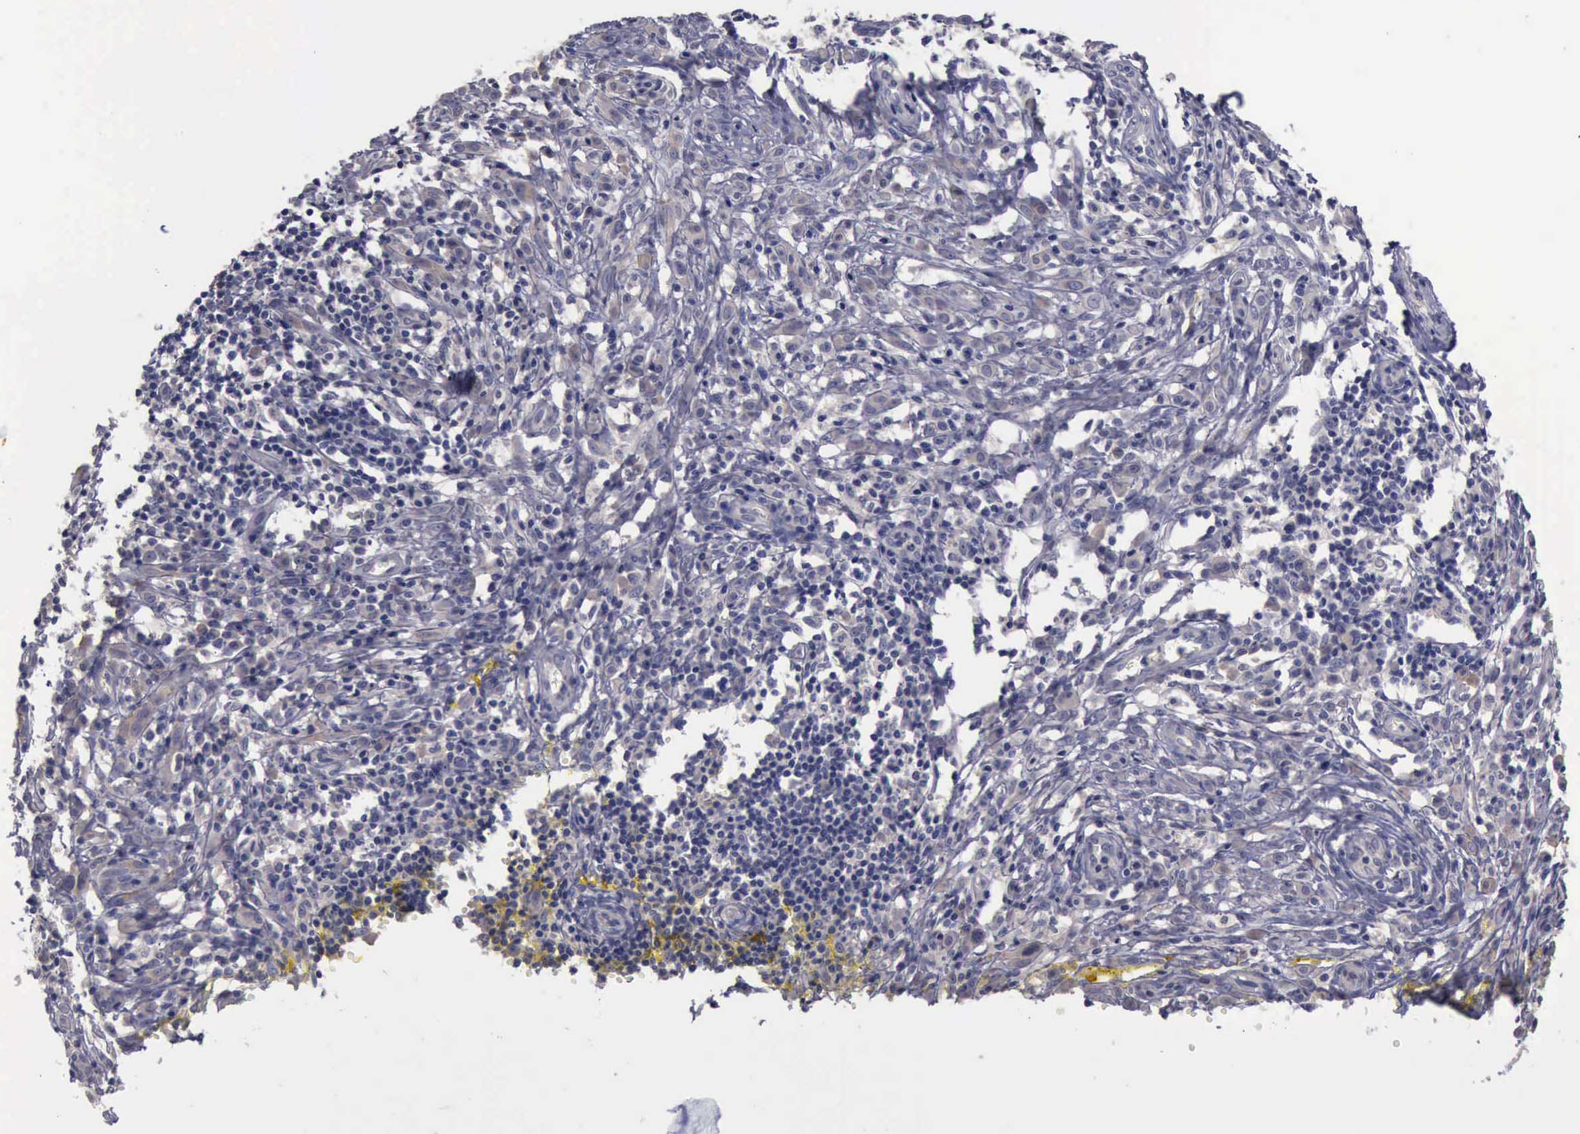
{"staining": {"intensity": "negative", "quantity": "none", "location": "none"}, "tissue": "melanoma", "cell_type": "Tumor cells", "image_type": "cancer", "snomed": [{"axis": "morphology", "description": "Malignant melanoma, NOS"}, {"axis": "topography", "description": "Skin"}], "caption": "Immunohistochemistry photomicrograph of neoplastic tissue: human malignant melanoma stained with DAB displays no significant protein expression in tumor cells.", "gene": "PHKA1", "patient": {"sex": "female", "age": 52}}